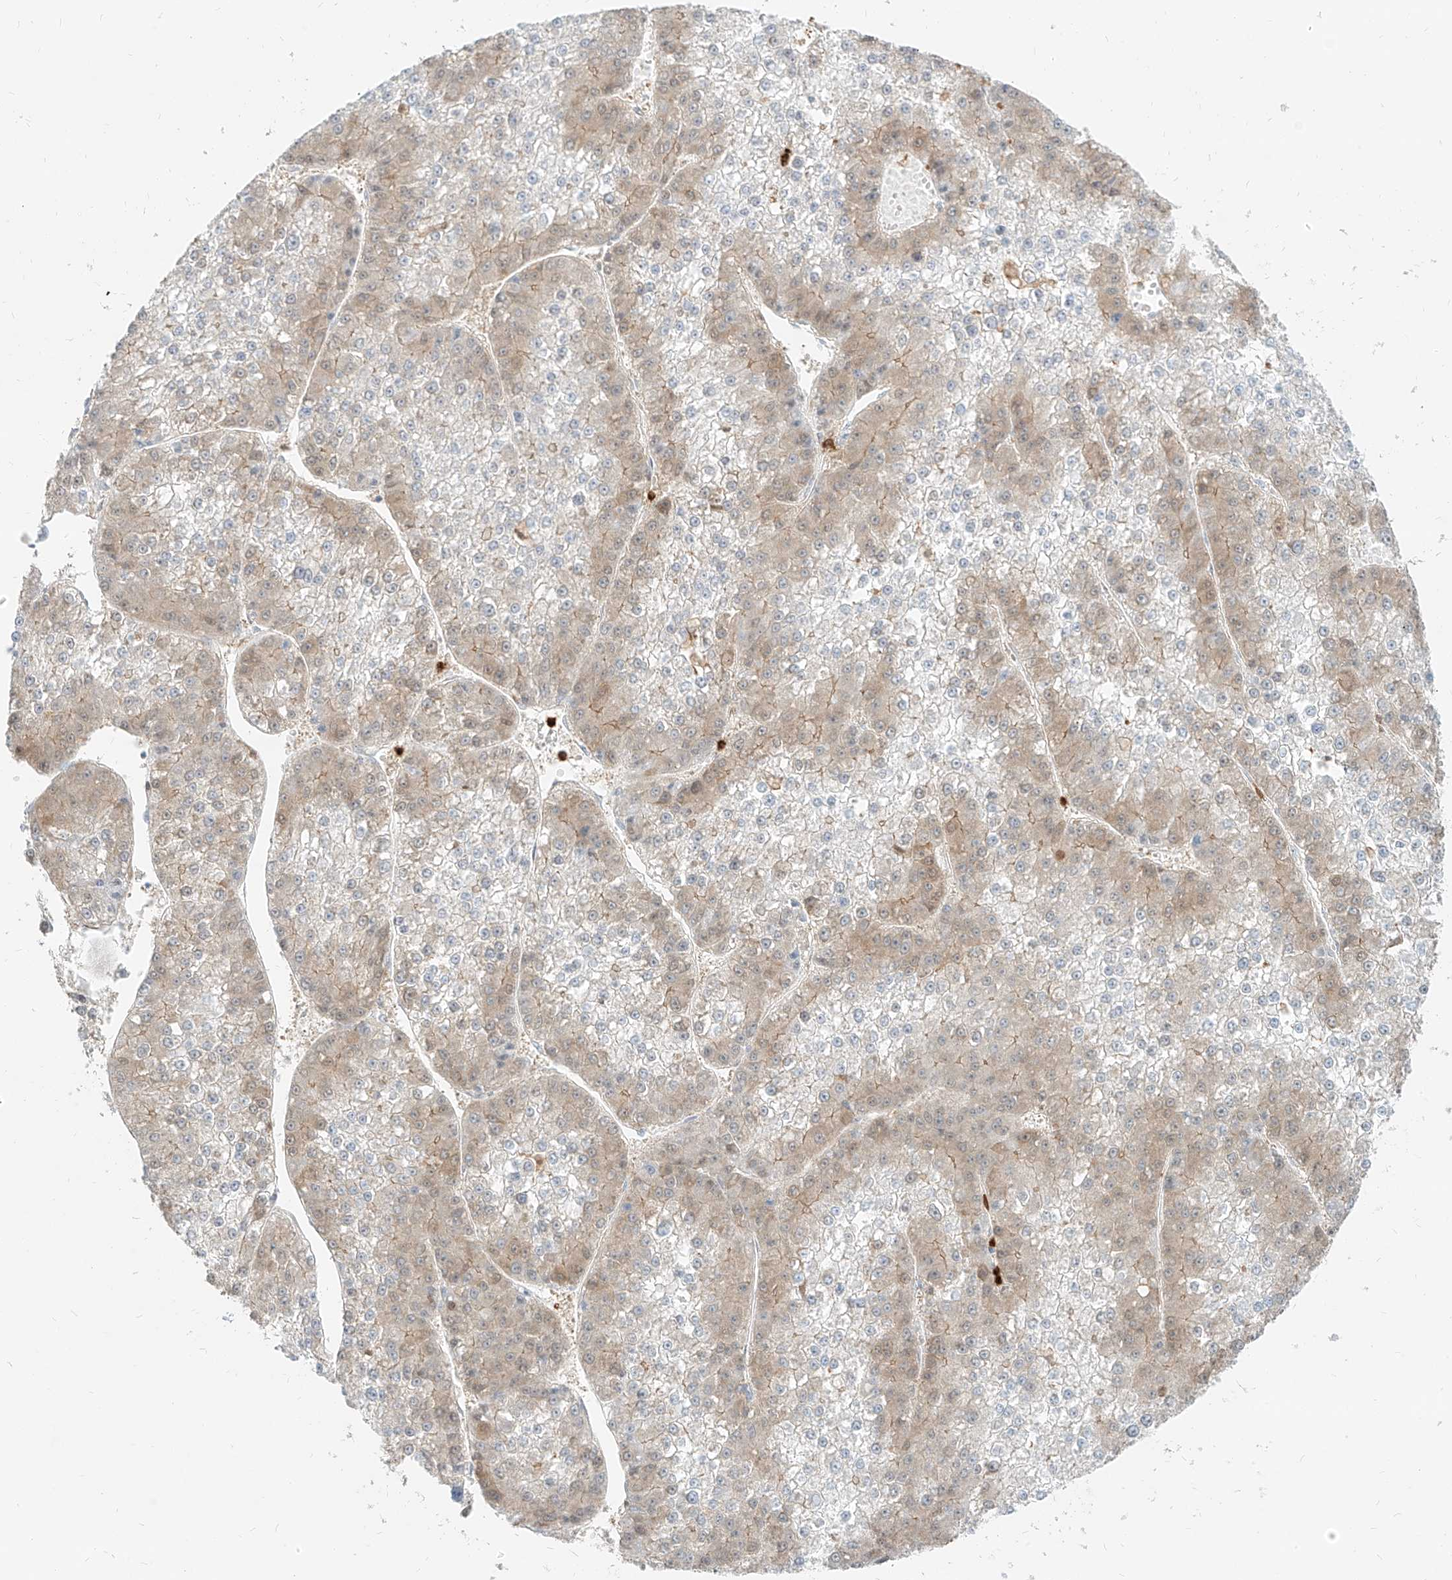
{"staining": {"intensity": "weak", "quantity": "25%-75%", "location": "cytoplasmic/membranous"}, "tissue": "liver cancer", "cell_type": "Tumor cells", "image_type": "cancer", "snomed": [{"axis": "morphology", "description": "Carcinoma, Hepatocellular, NOS"}, {"axis": "topography", "description": "Liver"}], "caption": "Liver hepatocellular carcinoma tissue displays weak cytoplasmic/membranous positivity in approximately 25%-75% of tumor cells", "gene": "PGD", "patient": {"sex": "female", "age": 73}}